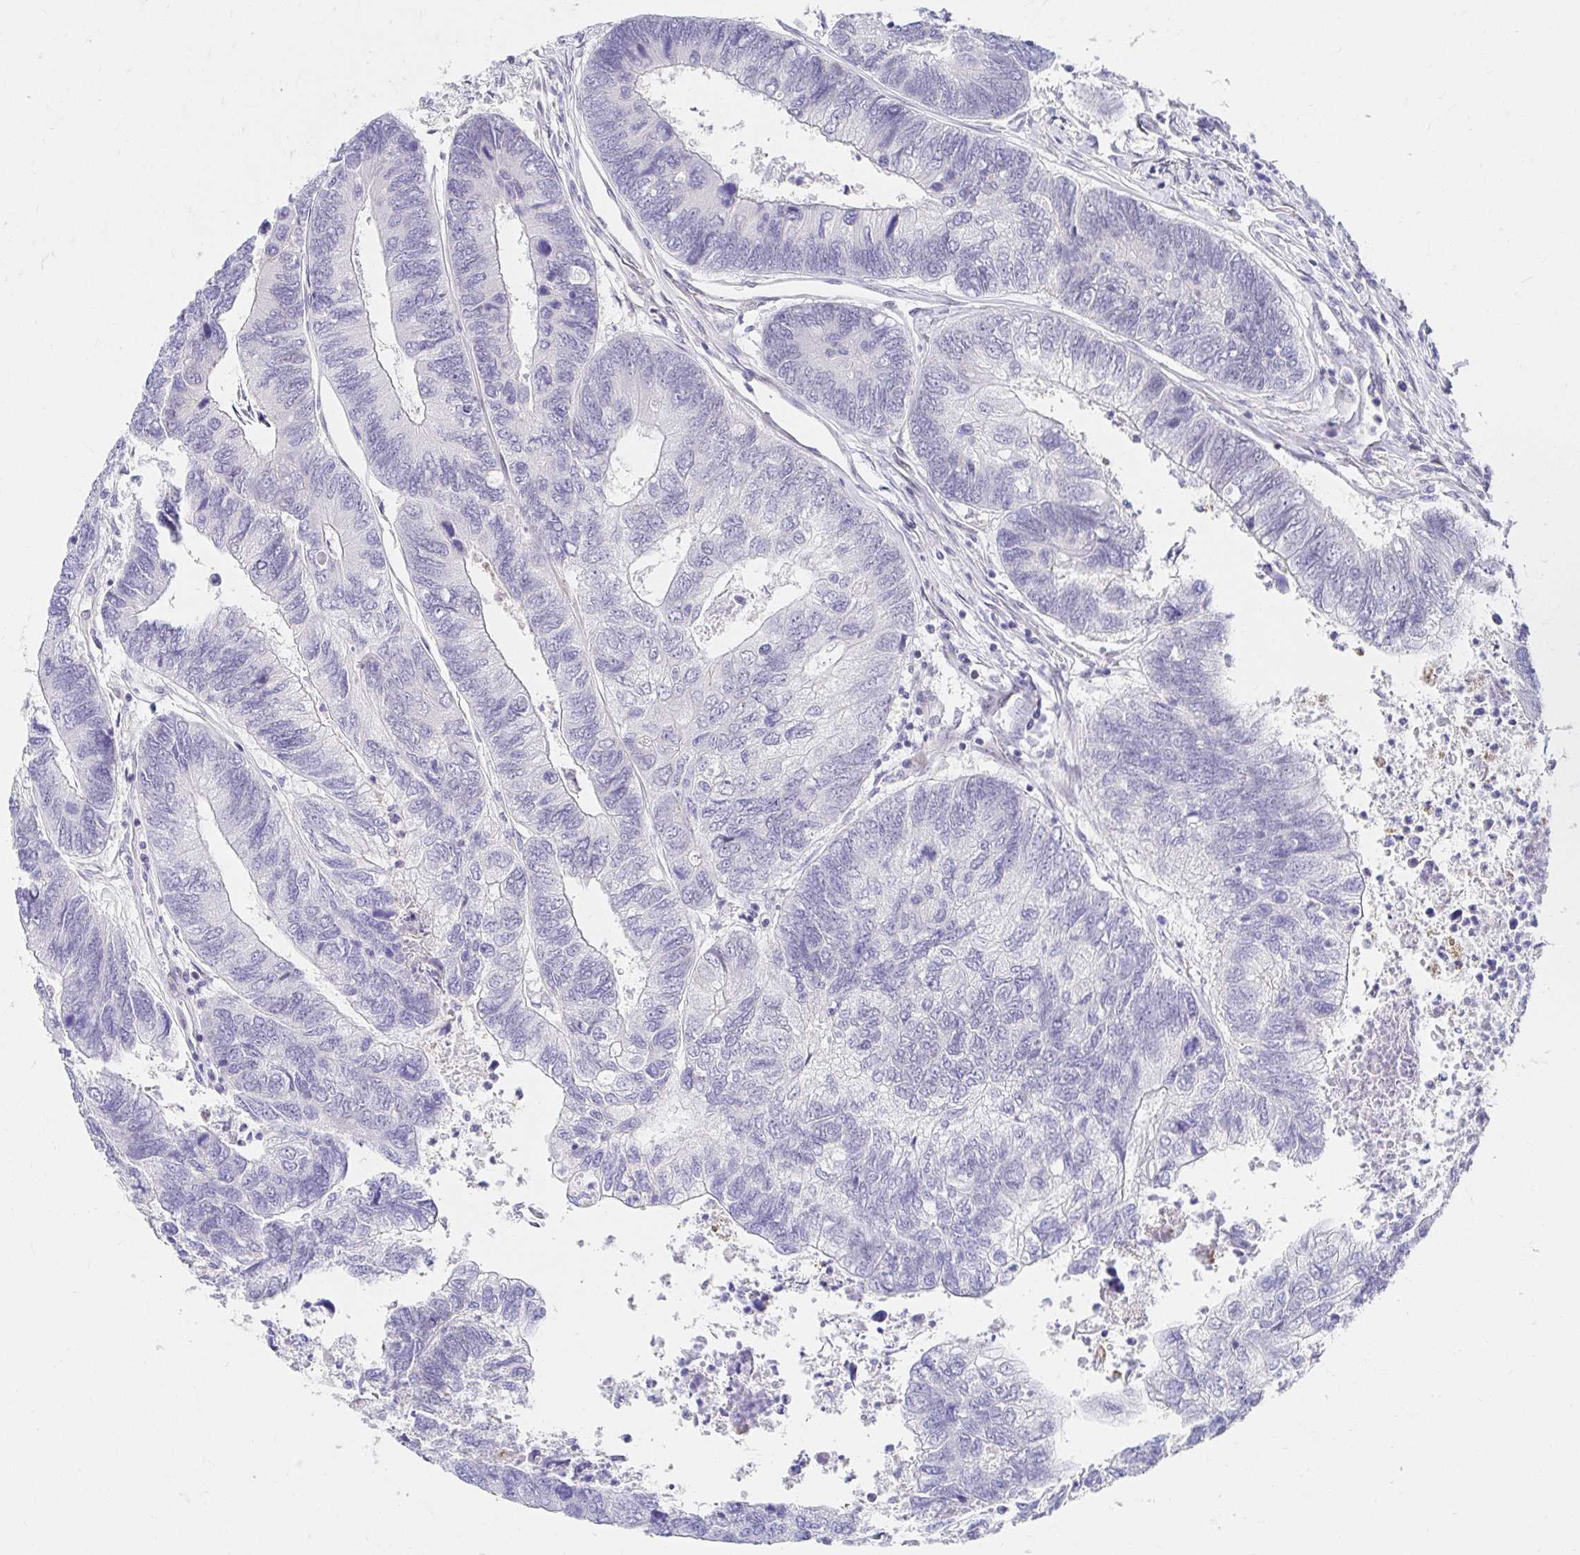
{"staining": {"intensity": "negative", "quantity": "none", "location": "none"}, "tissue": "colorectal cancer", "cell_type": "Tumor cells", "image_type": "cancer", "snomed": [{"axis": "morphology", "description": "Adenocarcinoma, NOS"}, {"axis": "topography", "description": "Colon"}], "caption": "Immunohistochemistry (IHC) of human colorectal cancer displays no expression in tumor cells.", "gene": "AKAP14", "patient": {"sex": "female", "age": 67}}